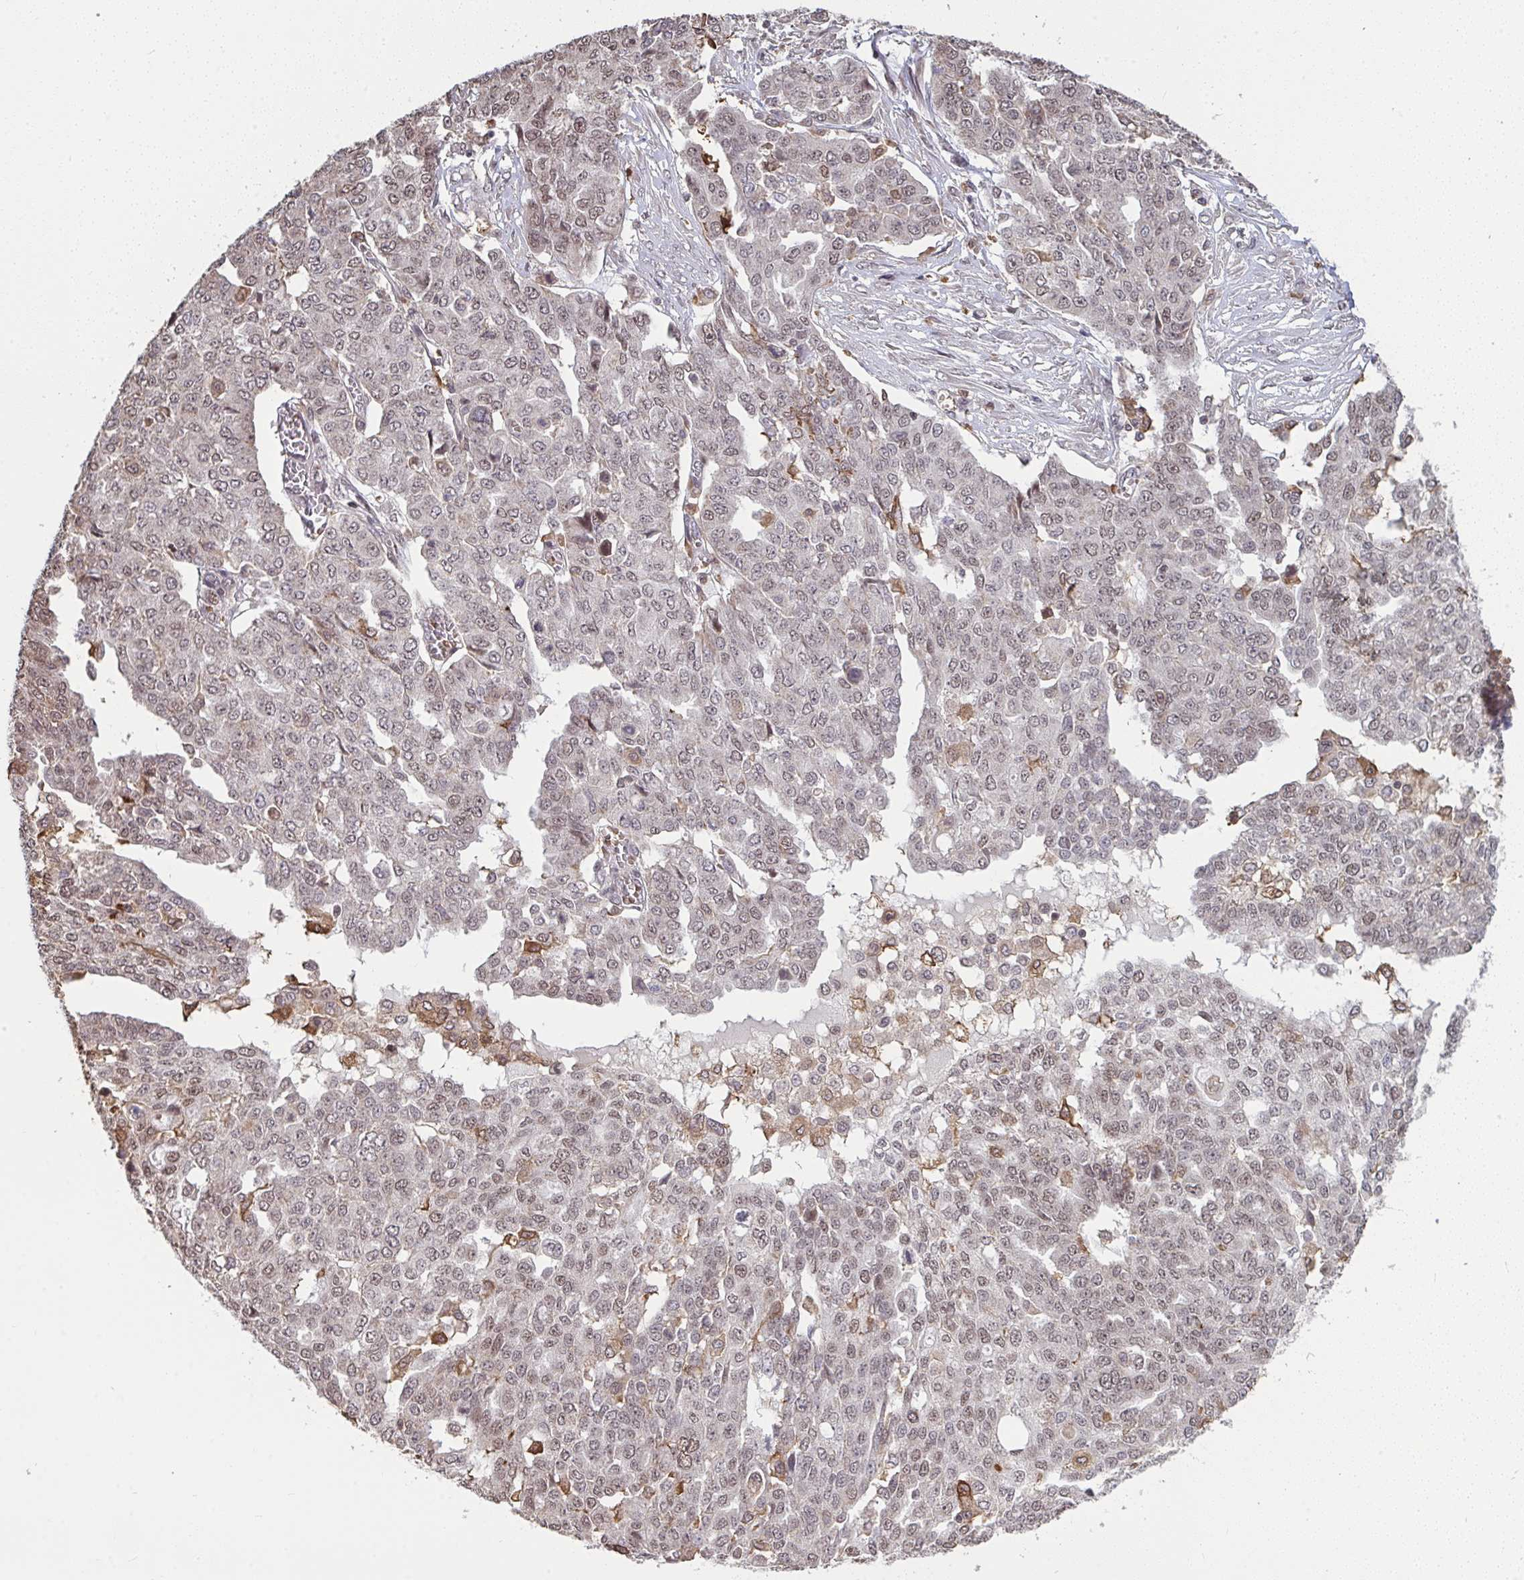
{"staining": {"intensity": "moderate", "quantity": "<25%", "location": "nuclear"}, "tissue": "ovarian cancer", "cell_type": "Tumor cells", "image_type": "cancer", "snomed": [{"axis": "morphology", "description": "Cystadenocarcinoma, serous, NOS"}, {"axis": "topography", "description": "Soft tissue"}, {"axis": "topography", "description": "Ovary"}], "caption": "Immunohistochemistry (IHC) micrograph of neoplastic tissue: ovarian cancer stained using IHC shows low levels of moderate protein expression localized specifically in the nuclear of tumor cells, appearing as a nuclear brown color.", "gene": "SAP30", "patient": {"sex": "female", "age": 57}}